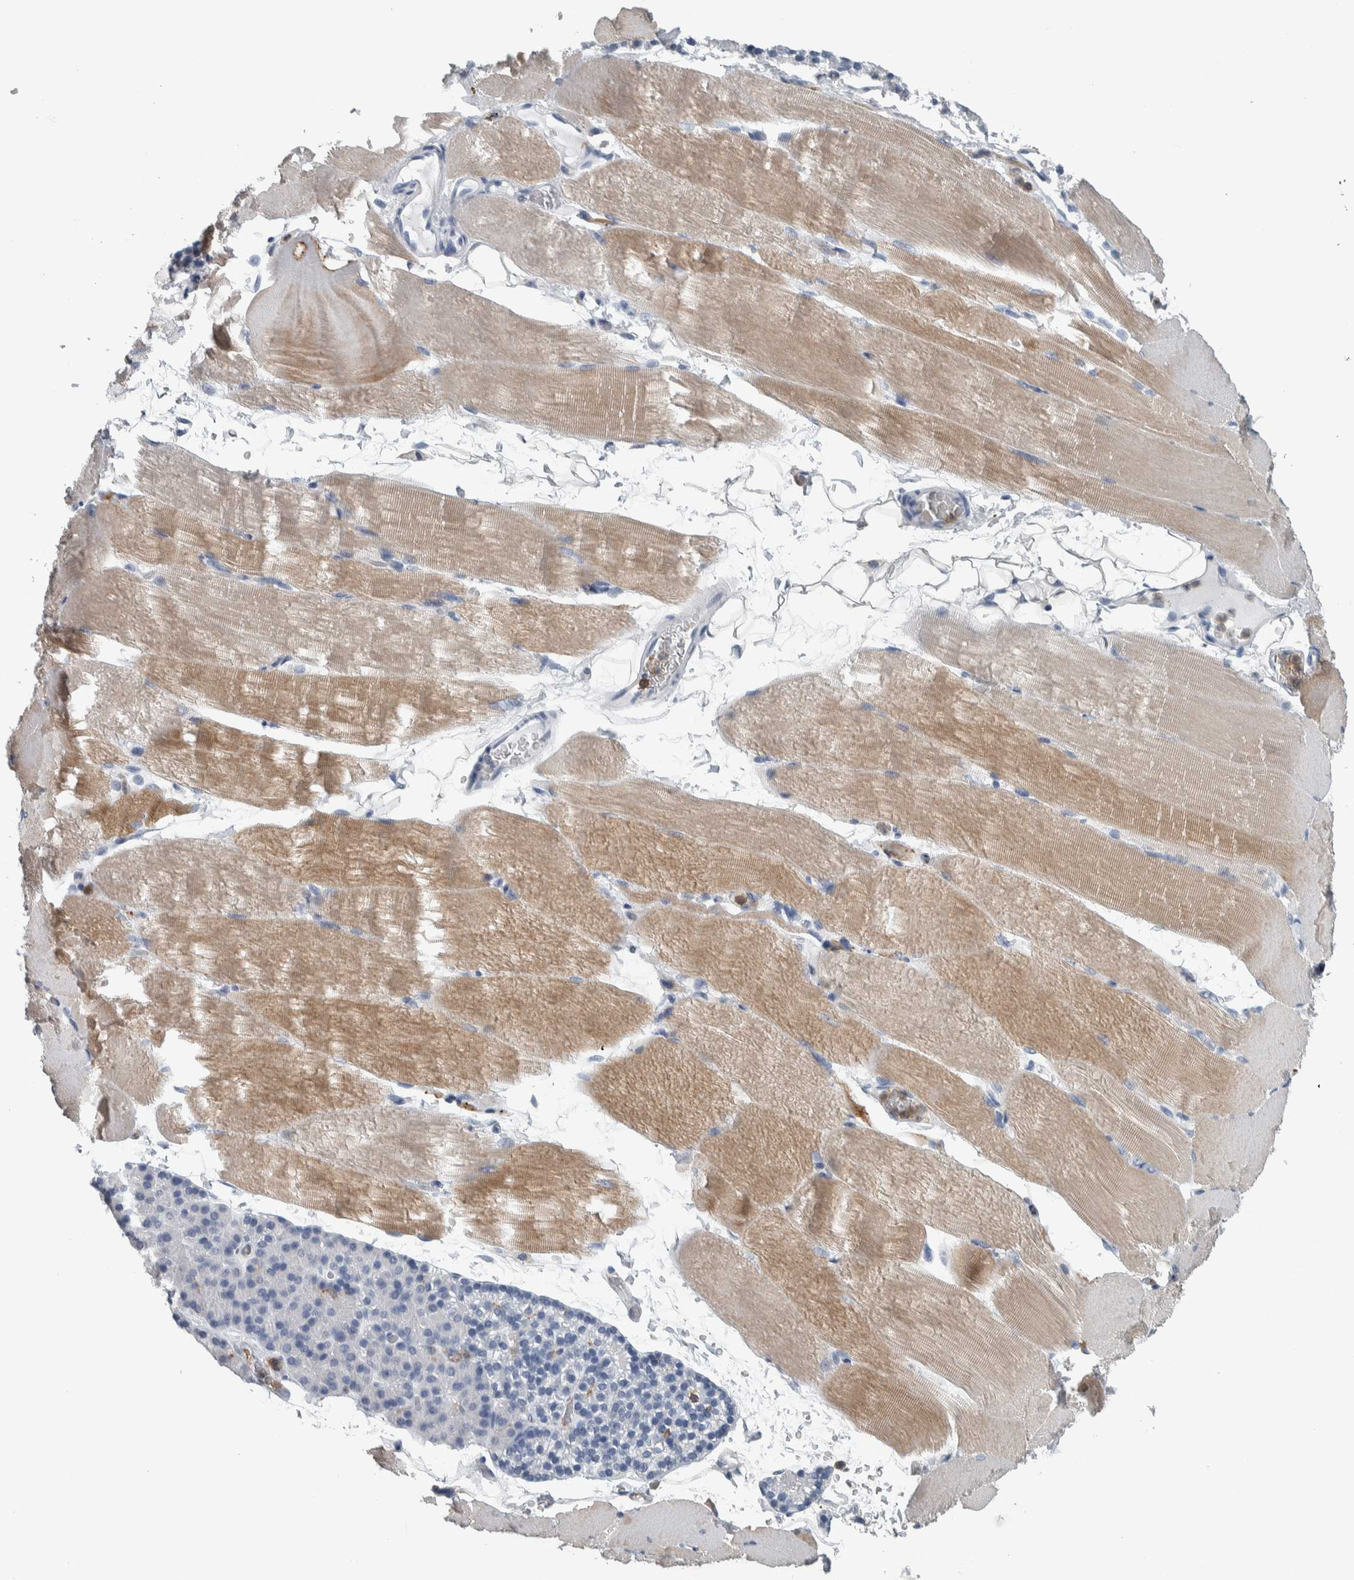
{"staining": {"intensity": "moderate", "quantity": "25%-75%", "location": "cytoplasmic/membranous"}, "tissue": "skeletal muscle", "cell_type": "Myocytes", "image_type": "normal", "snomed": [{"axis": "morphology", "description": "Normal tissue, NOS"}, {"axis": "topography", "description": "Skeletal muscle"}, {"axis": "topography", "description": "Parathyroid gland"}], "caption": "The photomicrograph reveals immunohistochemical staining of normal skeletal muscle. There is moderate cytoplasmic/membranous positivity is present in approximately 25%-75% of myocytes. Immunohistochemistry (ihc) stains the protein of interest in brown and the nuclei are stained blue.", "gene": "SKAP2", "patient": {"sex": "female", "age": 37}}